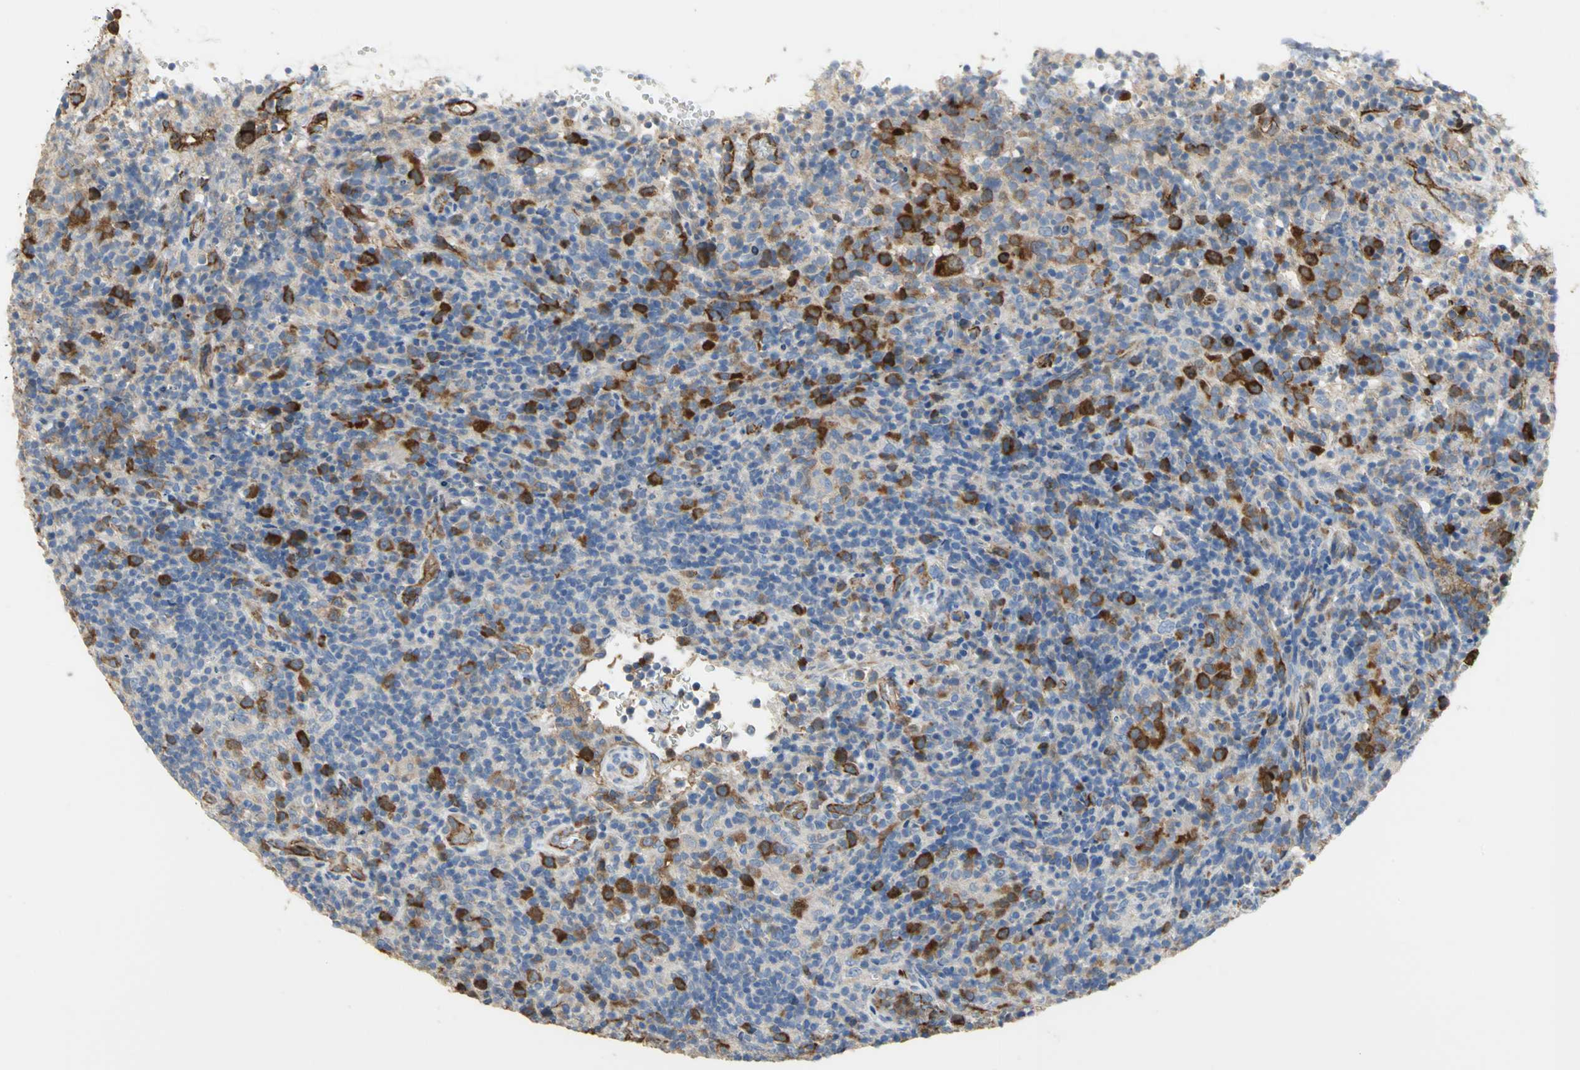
{"staining": {"intensity": "strong", "quantity": "25%-75%", "location": "cytoplasmic/membranous"}, "tissue": "lymphoma", "cell_type": "Tumor cells", "image_type": "cancer", "snomed": [{"axis": "morphology", "description": "Malignant lymphoma, non-Hodgkin's type, High grade"}, {"axis": "topography", "description": "Lymph node"}], "caption": "This photomicrograph demonstrates IHC staining of malignant lymphoma, non-Hodgkin's type (high-grade), with high strong cytoplasmic/membranous positivity in approximately 25%-75% of tumor cells.", "gene": "DLGAP5", "patient": {"sex": "female", "age": 76}}